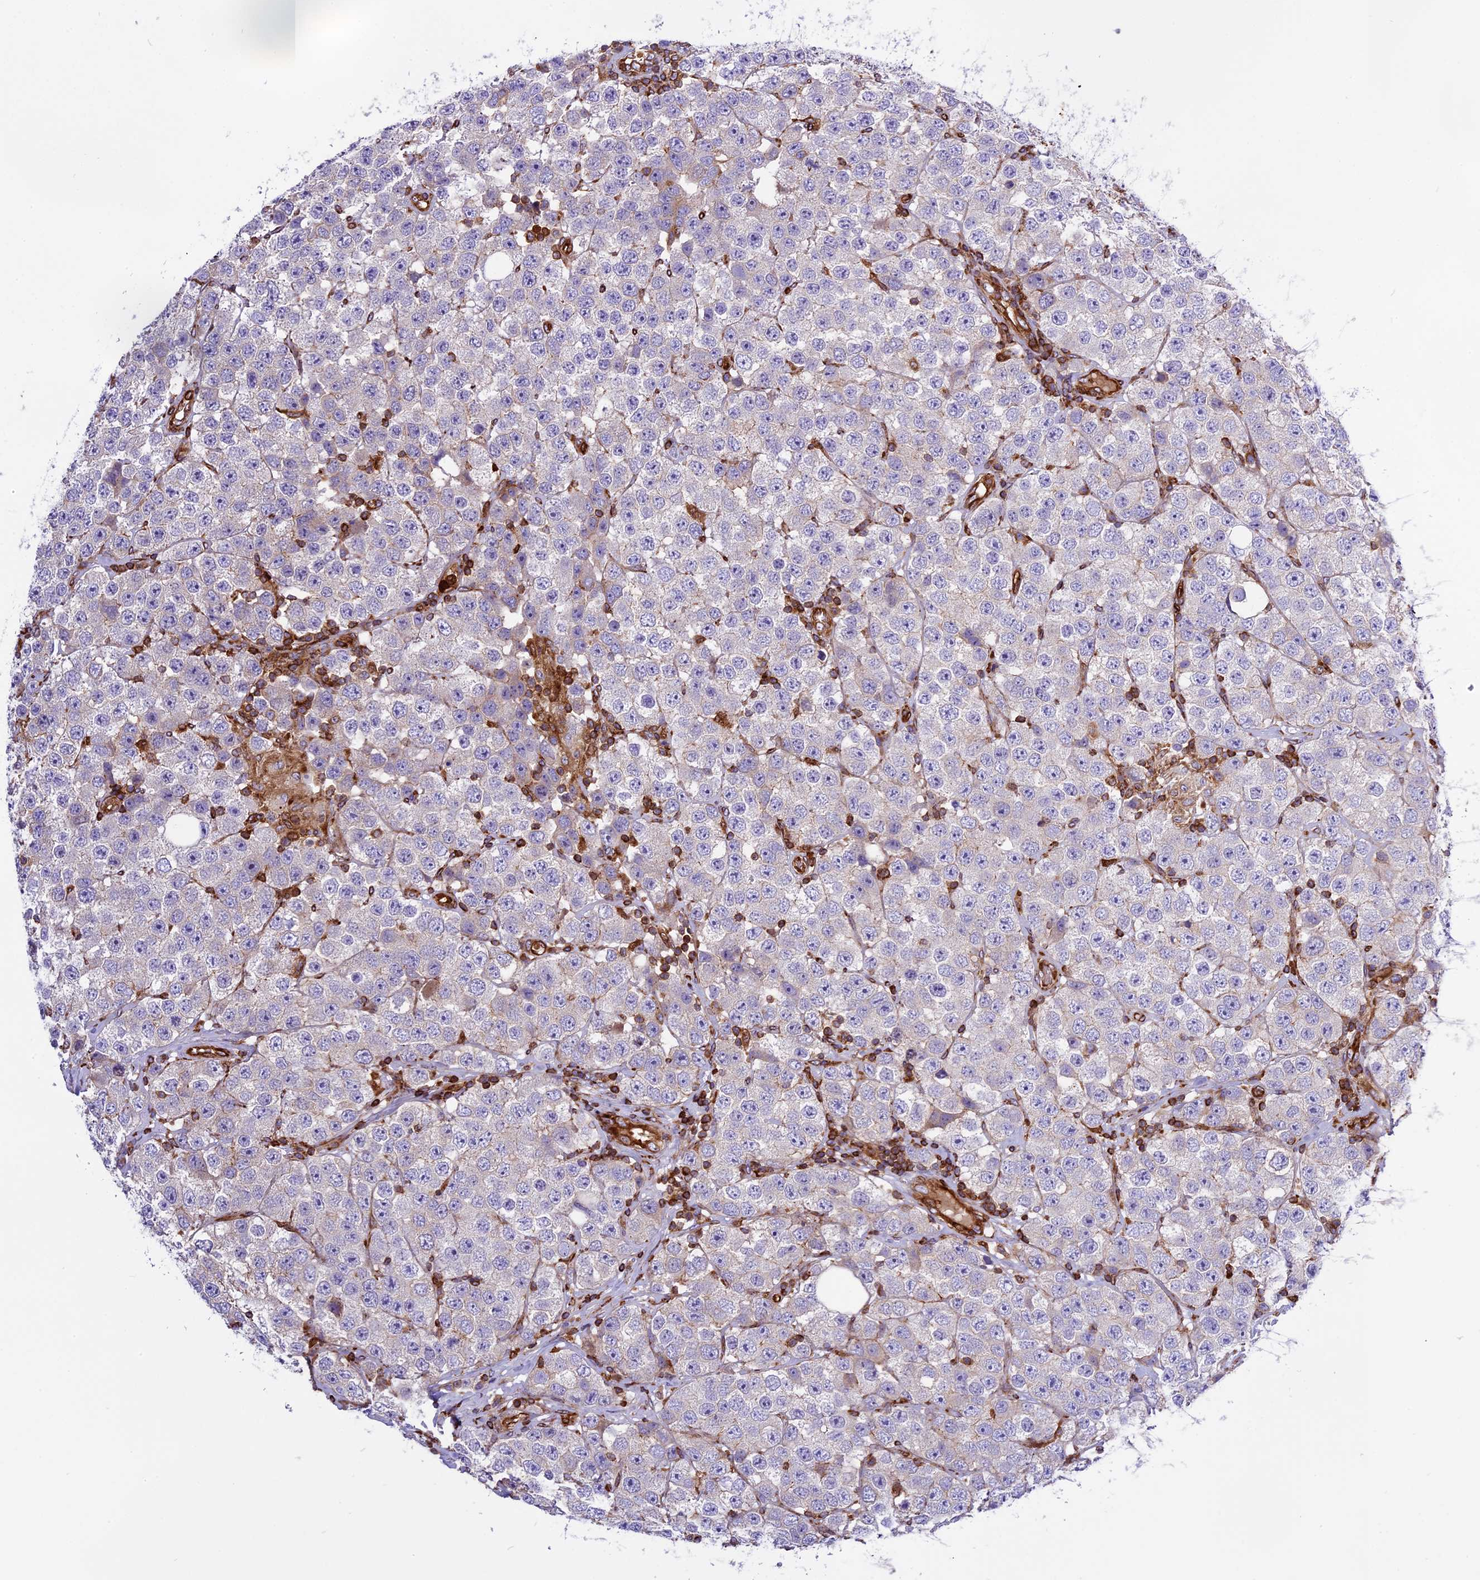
{"staining": {"intensity": "negative", "quantity": "none", "location": "none"}, "tissue": "testis cancer", "cell_type": "Tumor cells", "image_type": "cancer", "snomed": [{"axis": "morphology", "description": "Seminoma, NOS"}, {"axis": "topography", "description": "Testis"}], "caption": "IHC of human testis seminoma displays no staining in tumor cells. (Brightfield microscopy of DAB immunohistochemistry (IHC) at high magnification).", "gene": "CD99L2", "patient": {"sex": "male", "age": 28}}